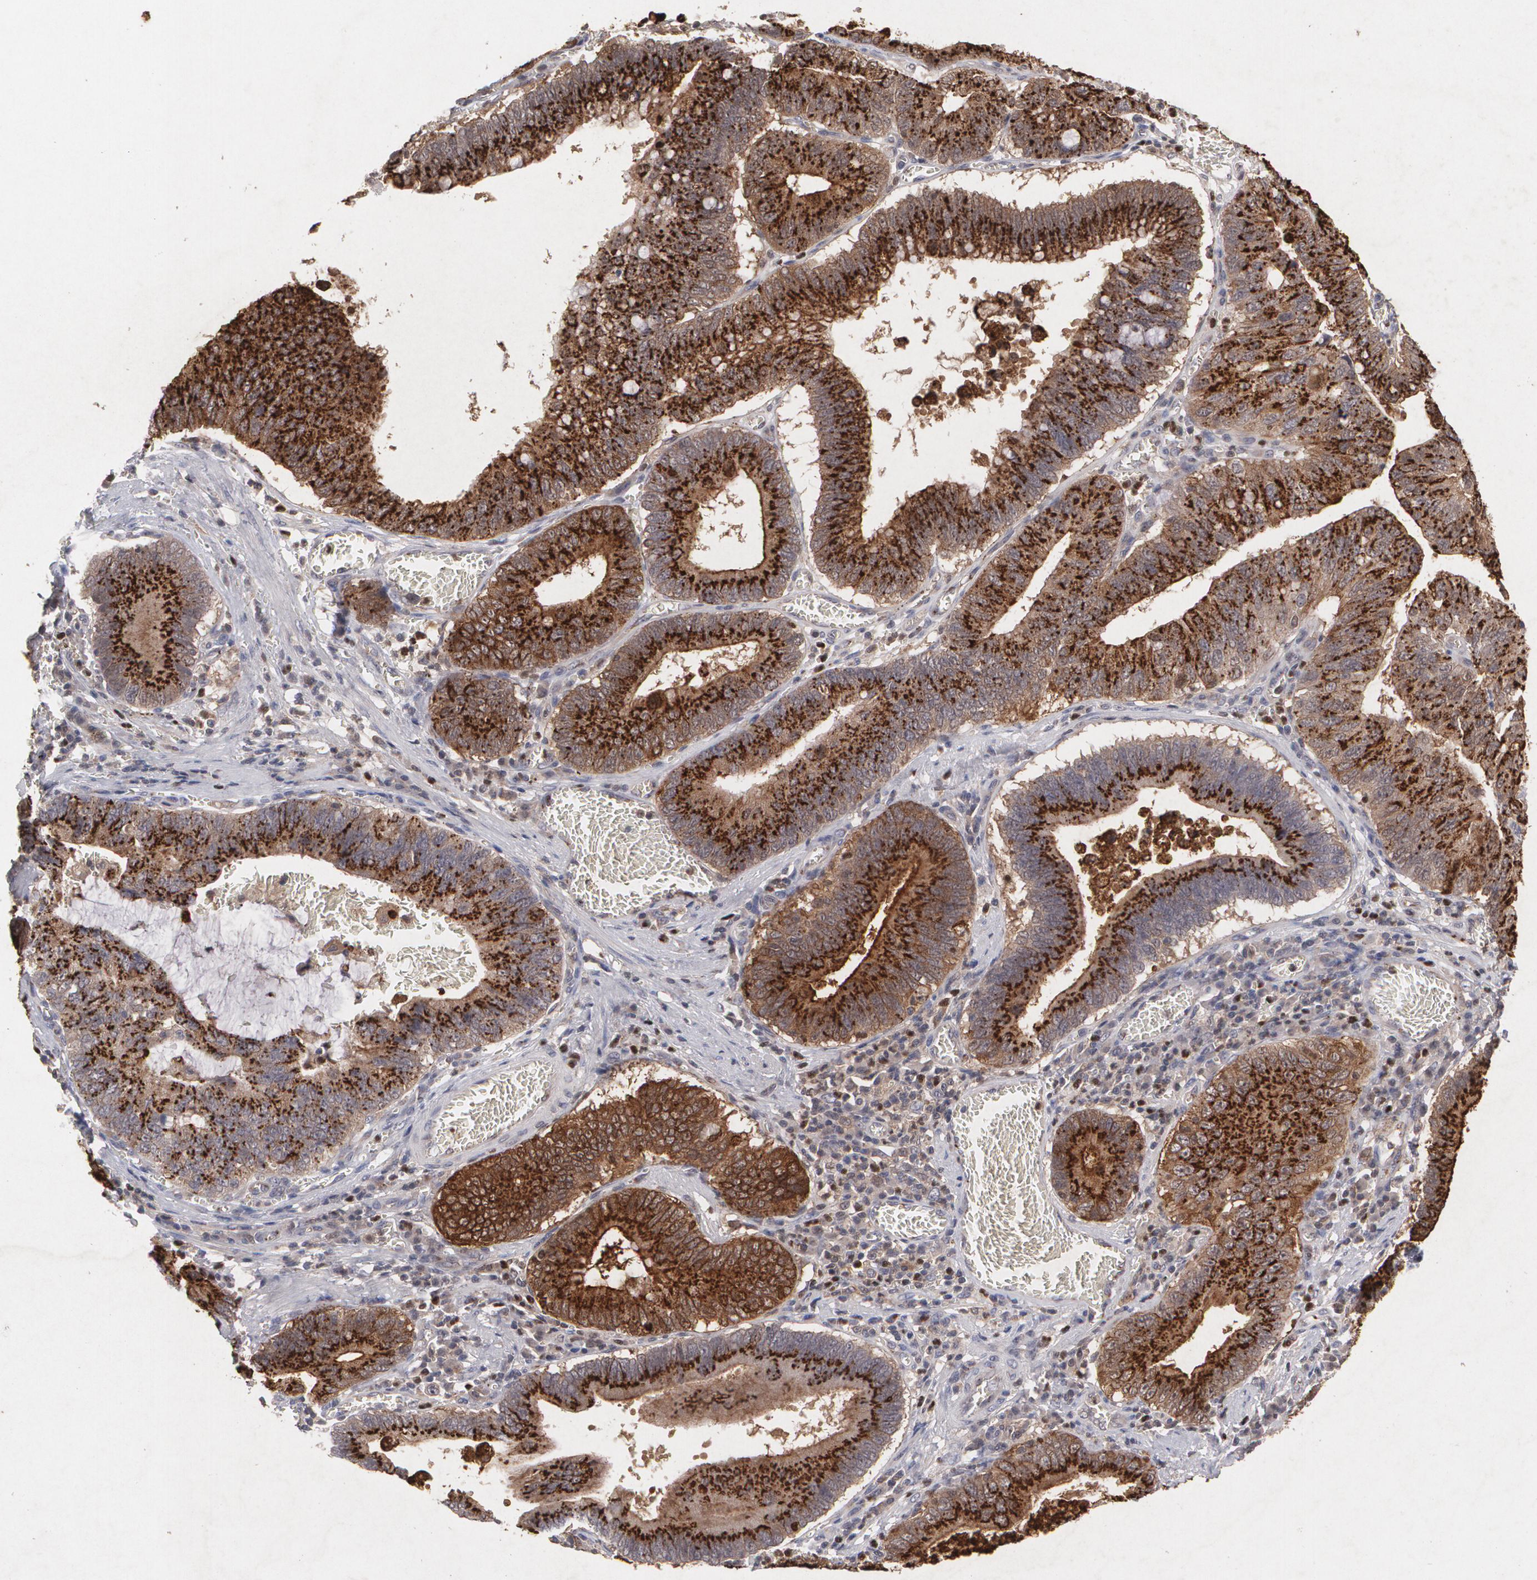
{"staining": {"intensity": "strong", "quantity": ">75%", "location": "cytoplasmic/membranous"}, "tissue": "stomach cancer", "cell_type": "Tumor cells", "image_type": "cancer", "snomed": [{"axis": "morphology", "description": "Adenocarcinoma, NOS"}, {"axis": "topography", "description": "Stomach"}, {"axis": "topography", "description": "Gastric cardia"}], "caption": "Protein analysis of stomach cancer tissue reveals strong cytoplasmic/membranous positivity in approximately >75% of tumor cells.", "gene": "HTT", "patient": {"sex": "male", "age": 59}}